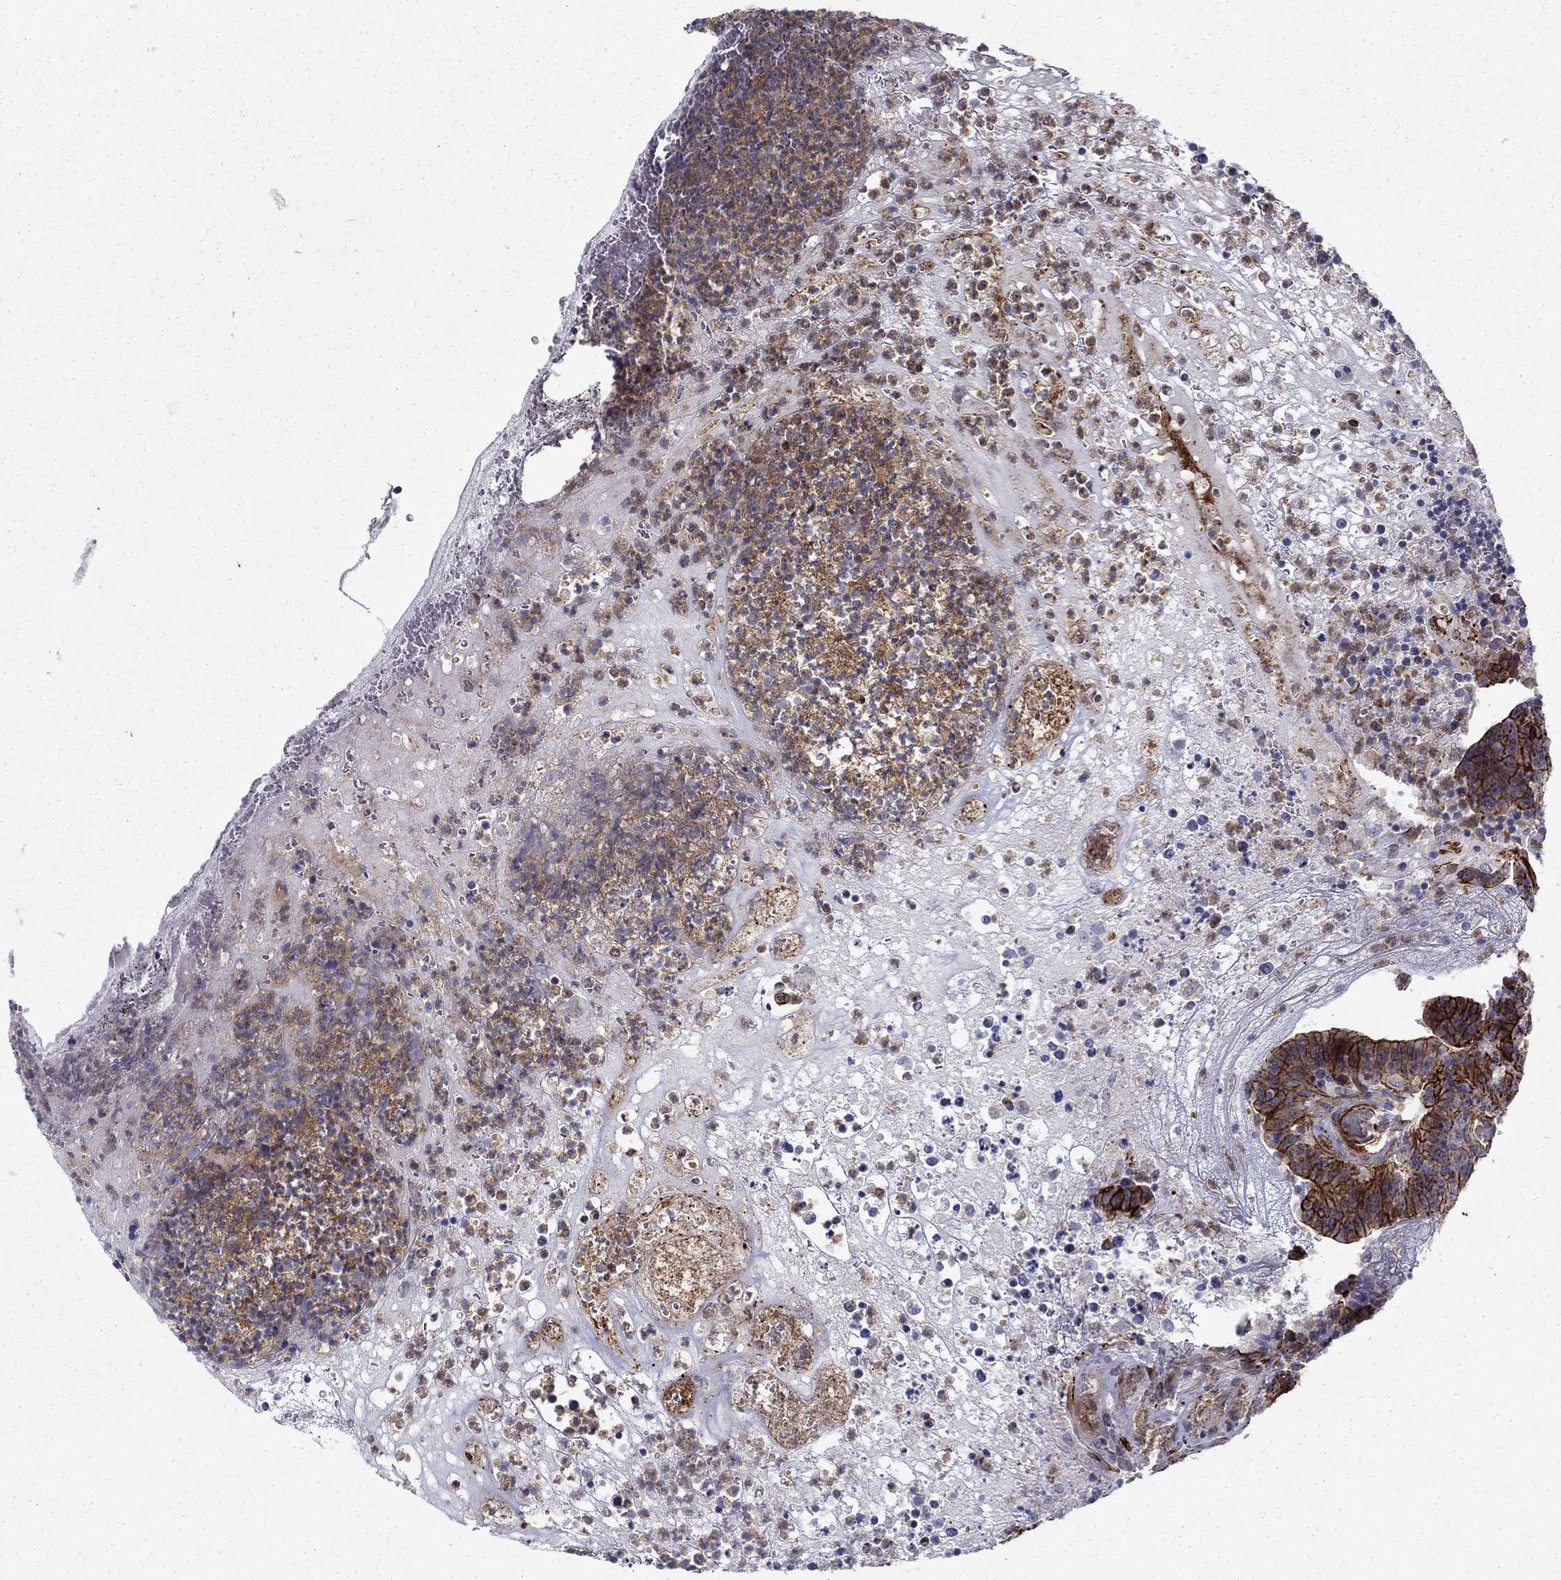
{"staining": {"intensity": "strong", "quantity": ">75%", "location": "cytoplasmic/membranous"}, "tissue": "colorectal cancer", "cell_type": "Tumor cells", "image_type": "cancer", "snomed": [{"axis": "morphology", "description": "Adenocarcinoma, NOS"}, {"axis": "topography", "description": "Colon"}], "caption": "Strong cytoplasmic/membranous protein staining is present in about >75% of tumor cells in colorectal cancer (adenocarcinoma). (Stains: DAB in brown, nuclei in blue, Microscopy: brightfield microscopy at high magnification).", "gene": "KRBA1", "patient": {"sex": "female", "age": 75}}